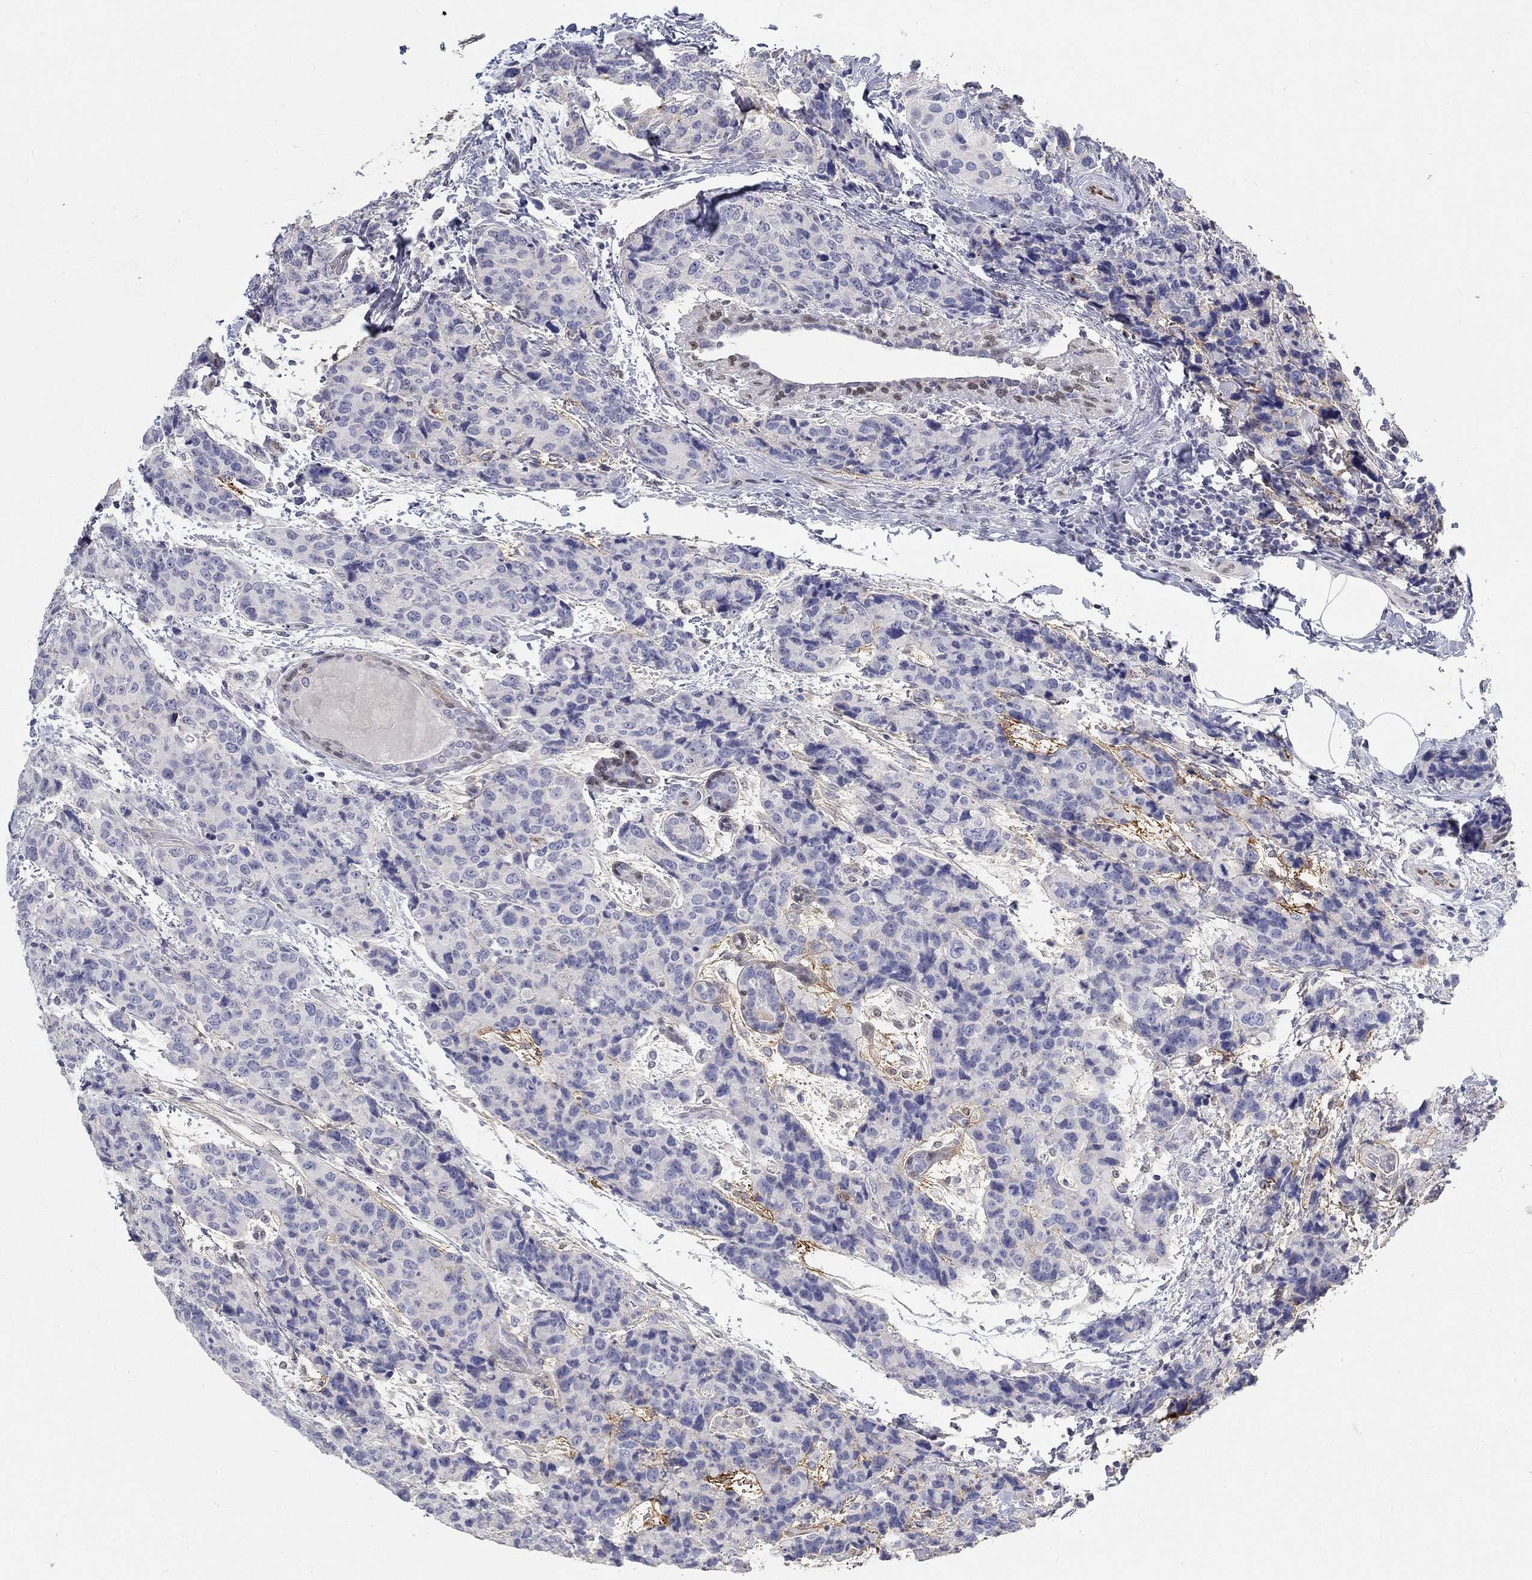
{"staining": {"intensity": "moderate", "quantity": "<25%", "location": "cytoplasmic/membranous"}, "tissue": "breast cancer", "cell_type": "Tumor cells", "image_type": "cancer", "snomed": [{"axis": "morphology", "description": "Lobular carcinoma"}, {"axis": "topography", "description": "Breast"}], "caption": "IHC photomicrograph of breast lobular carcinoma stained for a protein (brown), which displays low levels of moderate cytoplasmic/membranous positivity in about <25% of tumor cells.", "gene": "FGF2", "patient": {"sex": "female", "age": 59}}